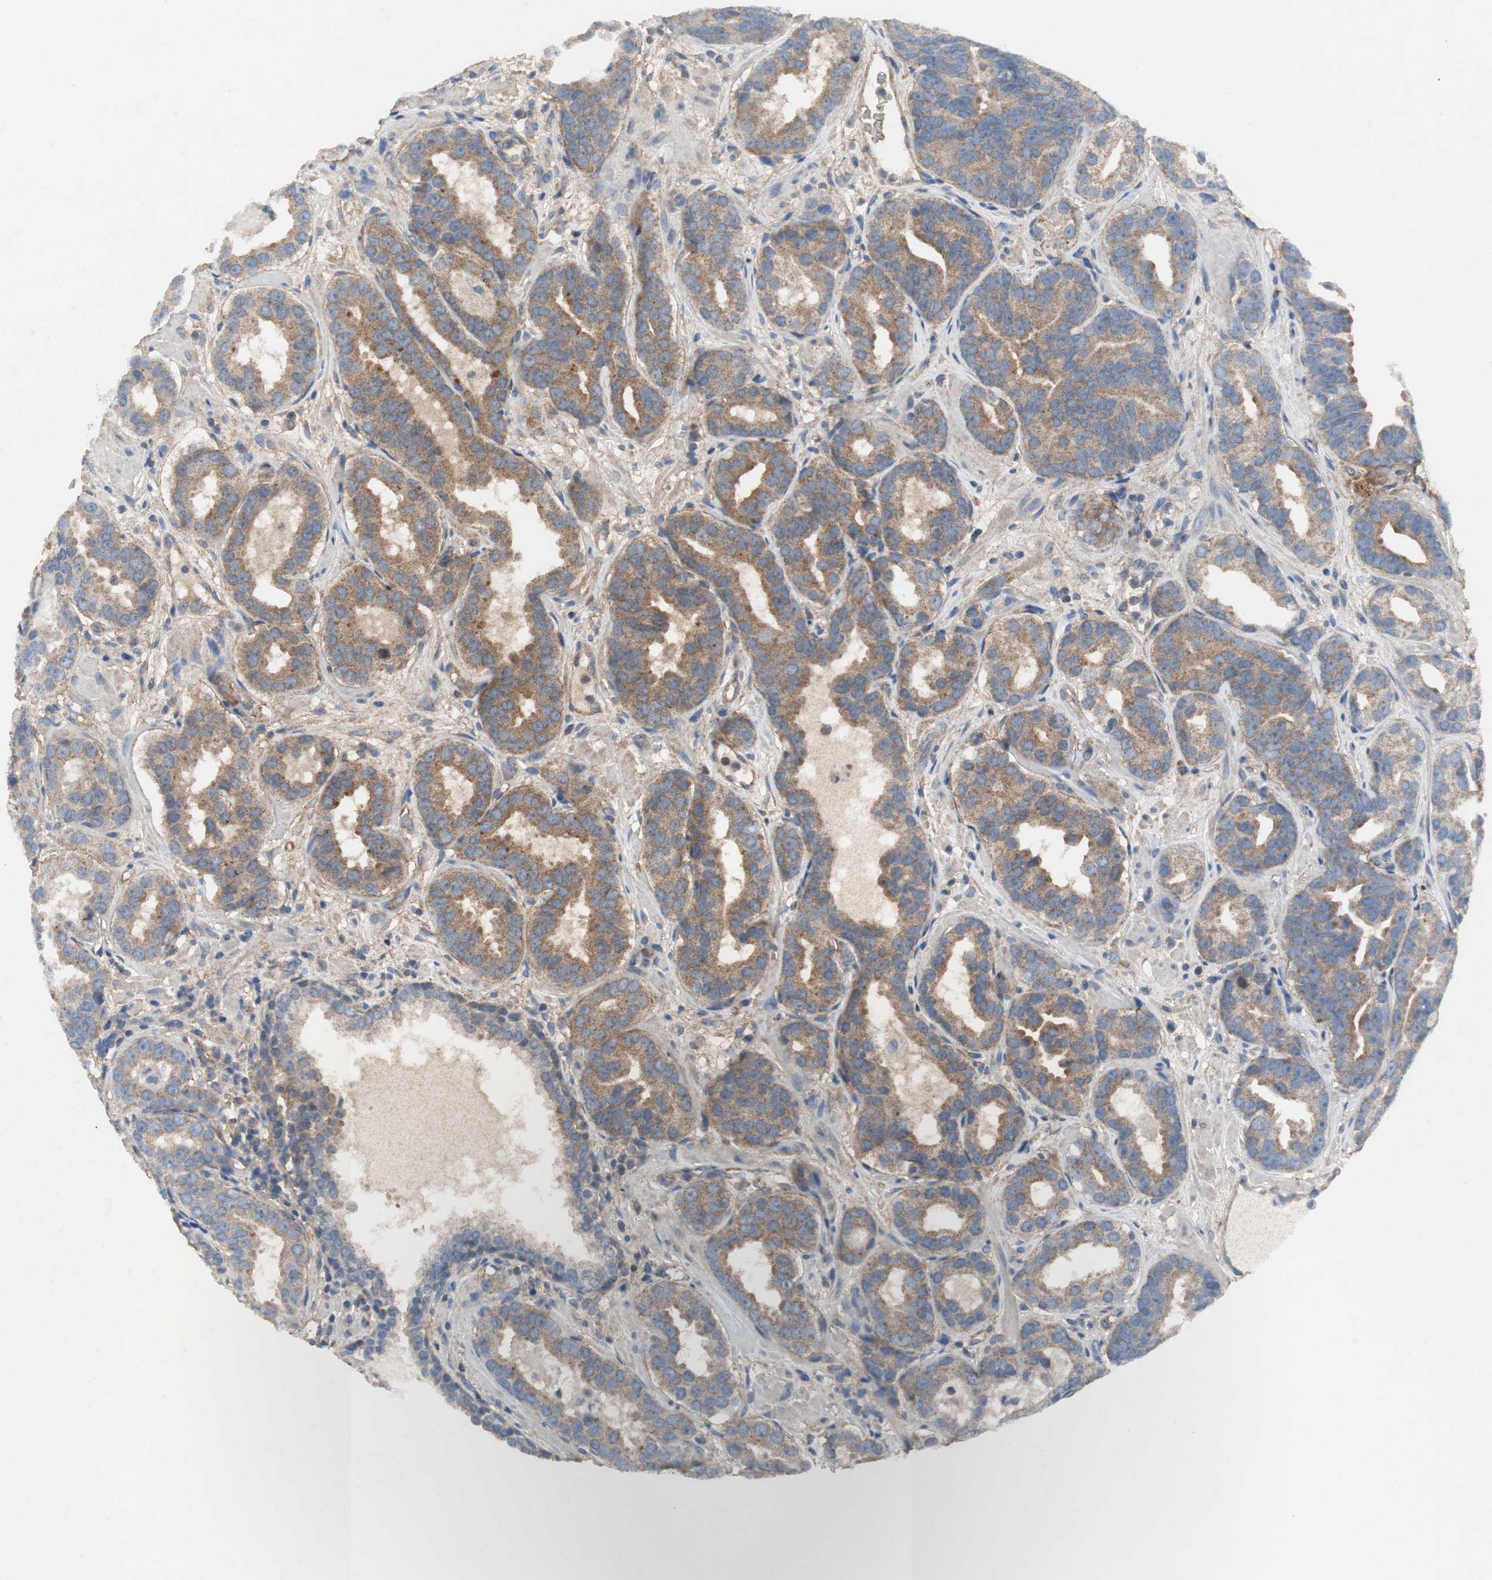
{"staining": {"intensity": "moderate", "quantity": "25%-75%", "location": "cytoplasmic/membranous"}, "tissue": "prostate cancer", "cell_type": "Tumor cells", "image_type": "cancer", "snomed": [{"axis": "morphology", "description": "Adenocarcinoma, Low grade"}, {"axis": "topography", "description": "Prostate"}], "caption": "Approximately 25%-75% of tumor cells in prostate cancer display moderate cytoplasmic/membranous protein expression as visualized by brown immunohistochemical staining.", "gene": "VBP1", "patient": {"sex": "male", "age": 59}}